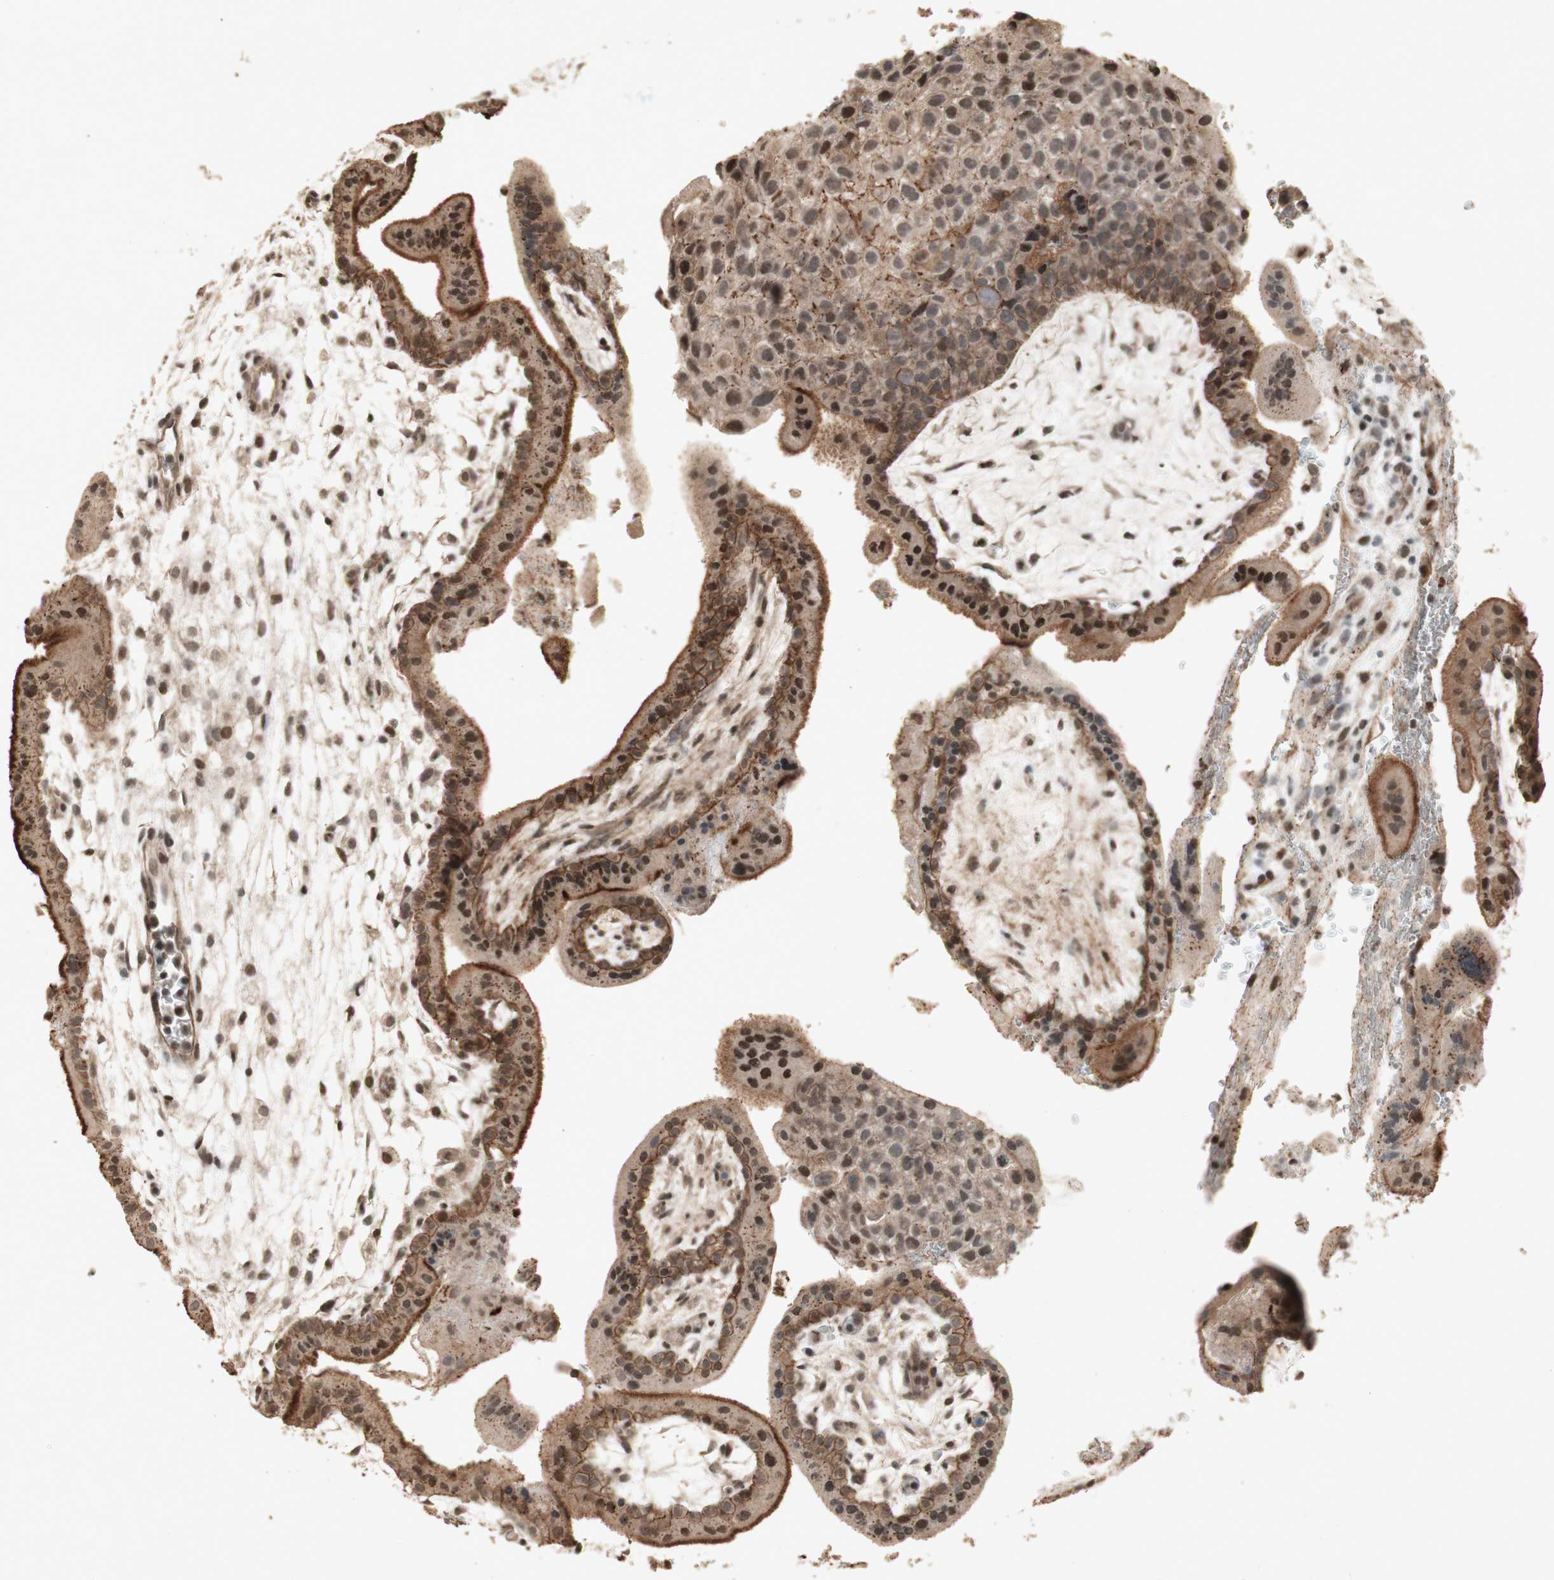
{"staining": {"intensity": "moderate", "quantity": ">75%", "location": "cytoplasmic/membranous"}, "tissue": "placenta", "cell_type": "Trophoblastic cells", "image_type": "normal", "snomed": [{"axis": "morphology", "description": "Normal tissue, NOS"}, {"axis": "topography", "description": "Placenta"}], "caption": "Immunohistochemical staining of benign human placenta displays medium levels of moderate cytoplasmic/membranous expression in approximately >75% of trophoblastic cells.", "gene": "PLXNA1", "patient": {"sex": "female", "age": 35}}